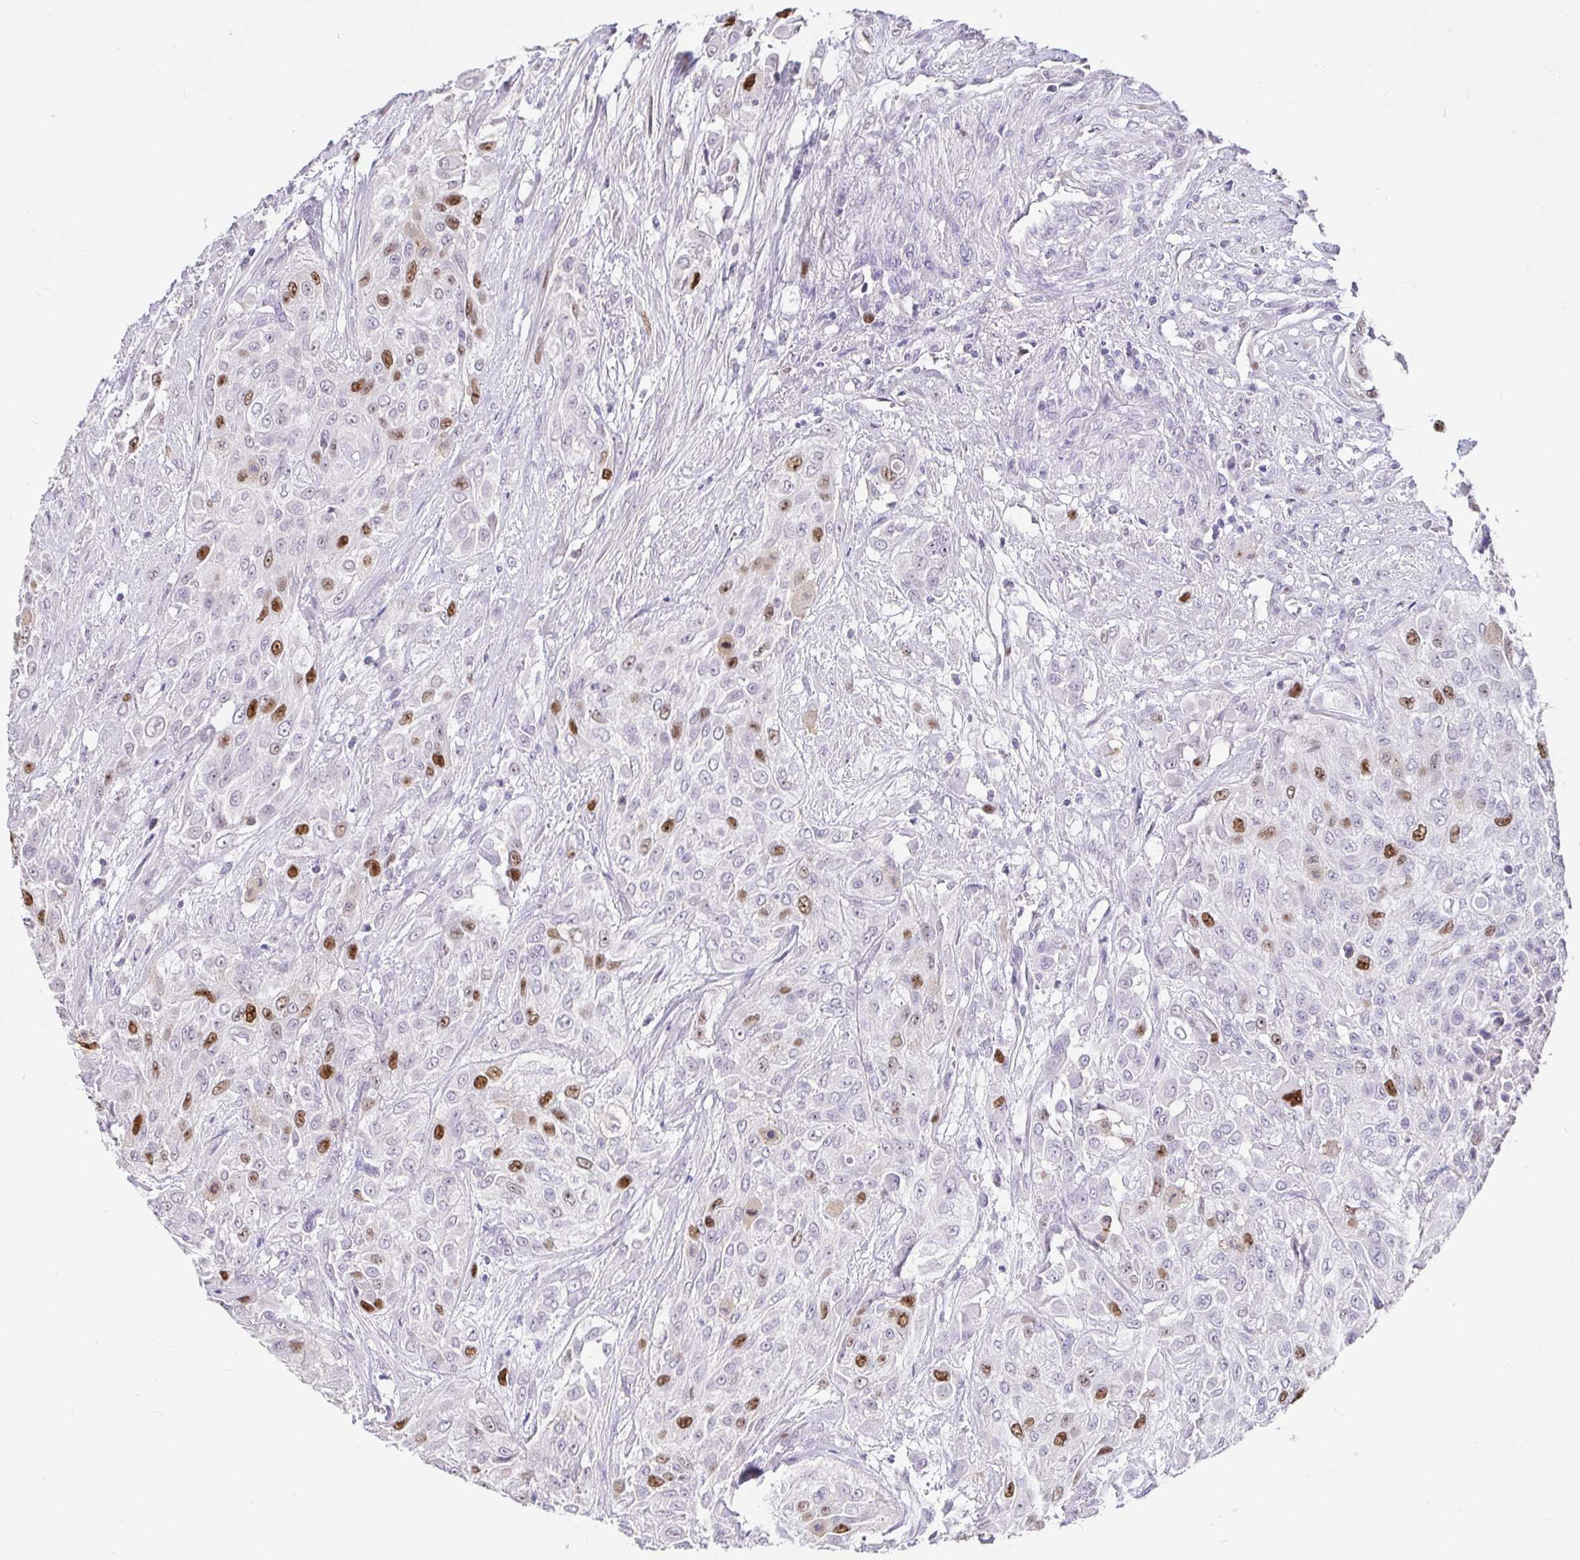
{"staining": {"intensity": "moderate", "quantity": "25%-75%", "location": "nuclear"}, "tissue": "urothelial cancer", "cell_type": "Tumor cells", "image_type": "cancer", "snomed": [{"axis": "morphology", "description": "Urothelial carcinoma, High grade"}, {"axis": "topography", "description": "Urinary bladder"}], "caption": "Urothelial cancer stained with a protein marker exhibits moderate staining in tumor cells.", "gene": "ANLN", "patient": {"sex": "male", "age": 57}}